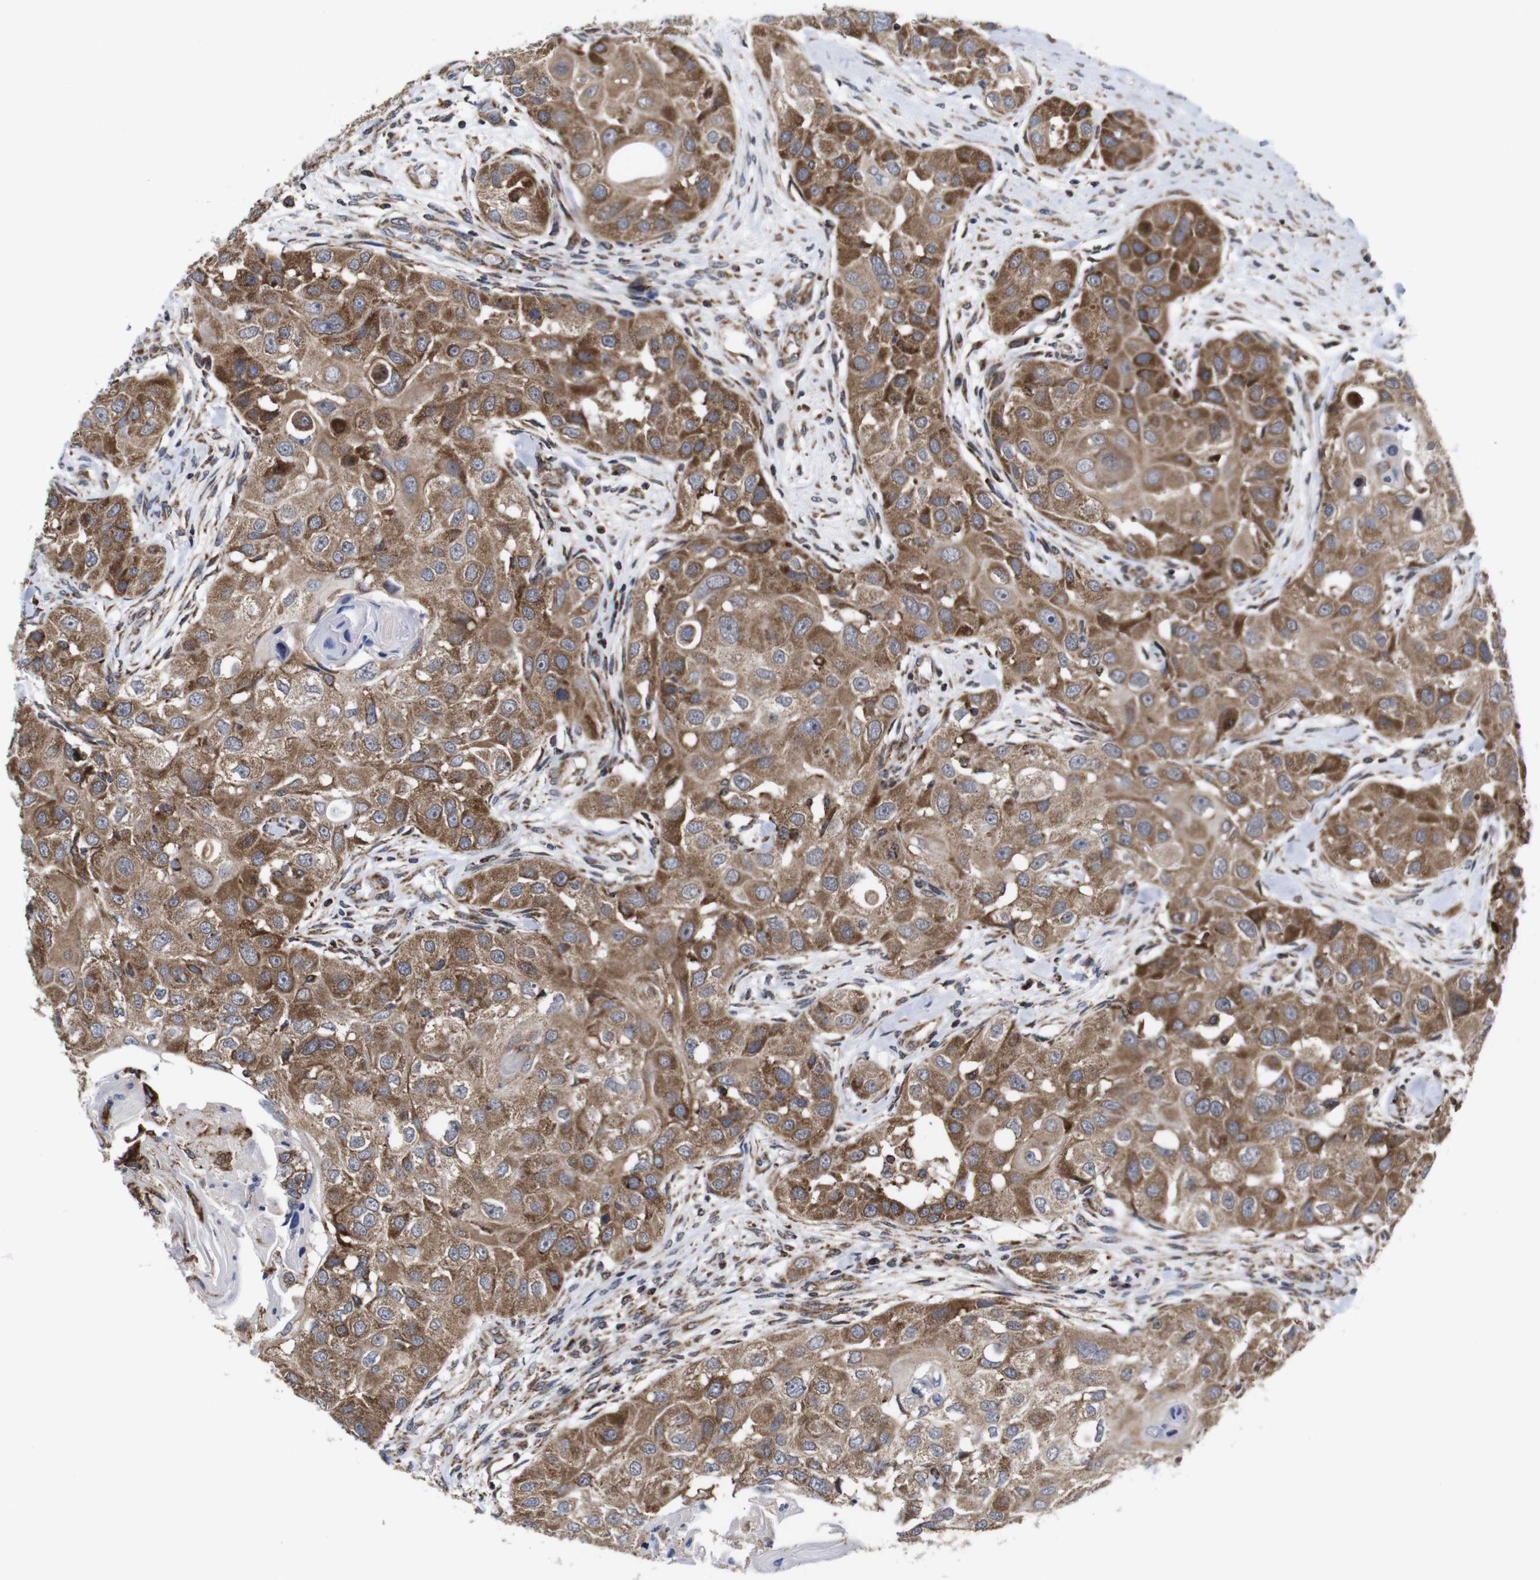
{"staining": {"intensity": "moderate", "quantity": ">75%", "location": "cytoplasmic/membranous"}, "tissue": "head and neck cancer", "cell_type": "Tumor cells", "image_type": "cancer", "snomed": [{"axis": "morphology", "description": "Normal tissue, NOS"}, {"axis": "morphology", "description": "Squamous cell carcinoma, NOS"}, {"axis": "topography", "description": "Skeletal muscle"}, {"axis": "topography", "description": "Head-Neck"}], "caption": "The image demonstrates staining of head and neck squamous cell carcinoma, revealing moderate cytoplasmic/membranous protein positivity (brown color) within tumor cells.", "gene": "C17orf80", "patient": {"sex": "male", "age": 51}}